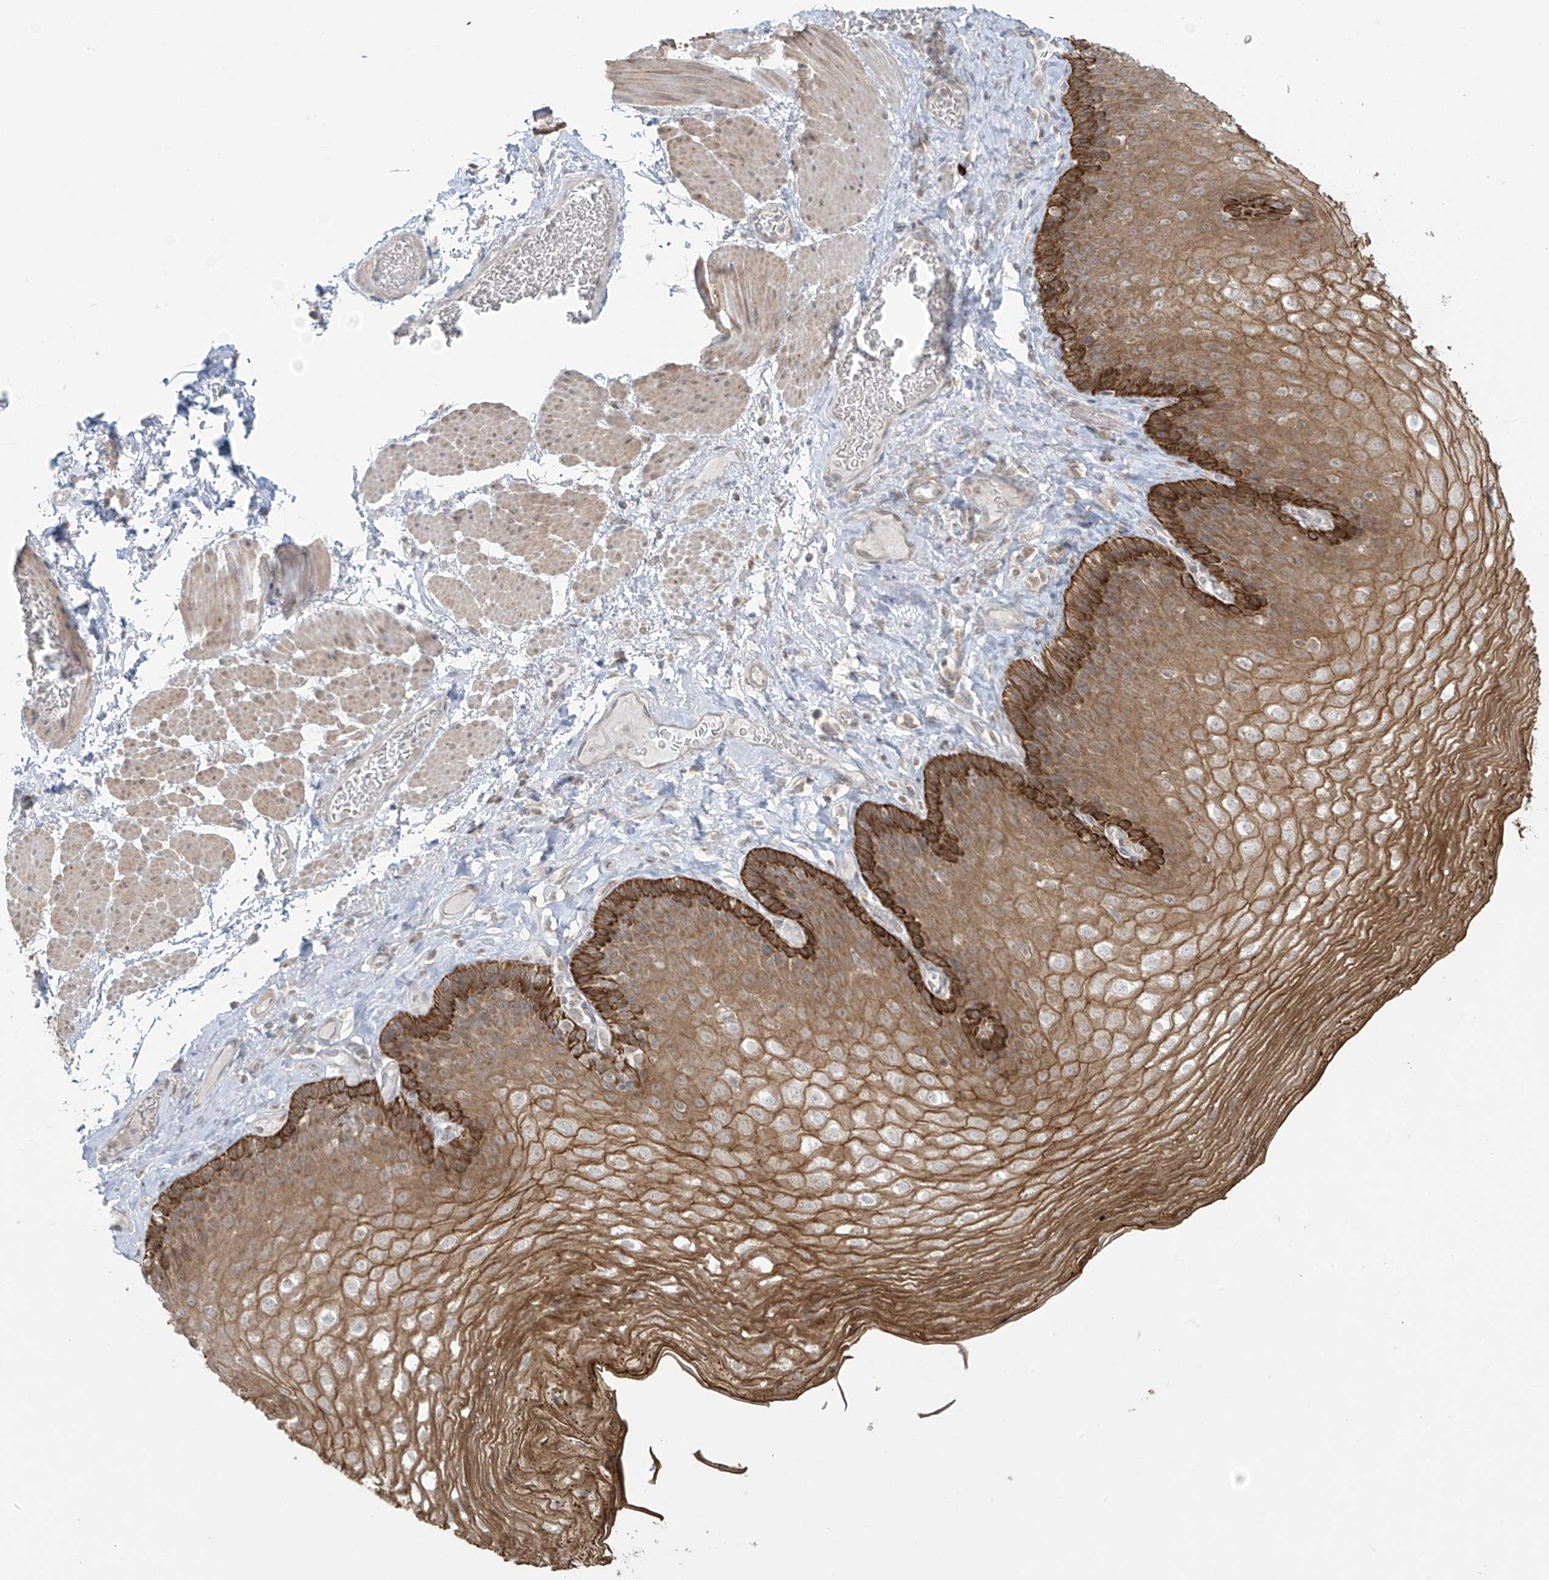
{"staining": {"intensity": "strong", "quantity": "<25%", "location": "cytoplasmic/membranous"}, "tissue": "esophagus", "cell_type": "Squamous epithelial cells", "image_type": "normal", "snomed": [{"axis": "morphology", "description": "Normal tissue, NOS"}, {"axis": "topography", "description": "Esophagus"}], "caption": "Protein expression analysis of normal human esophagus reveals strong cytoplasmic/membranous positivity in approximately <25% of squamous epithelial cells. Using DAB (3,3'-diaminobenzidine) (brown) and hematoxylin (blue) stains, captured at high magnification using brightfield microscopy.", "gene": "HDDC2", "patient": {"sex": "female", "age": 66}}